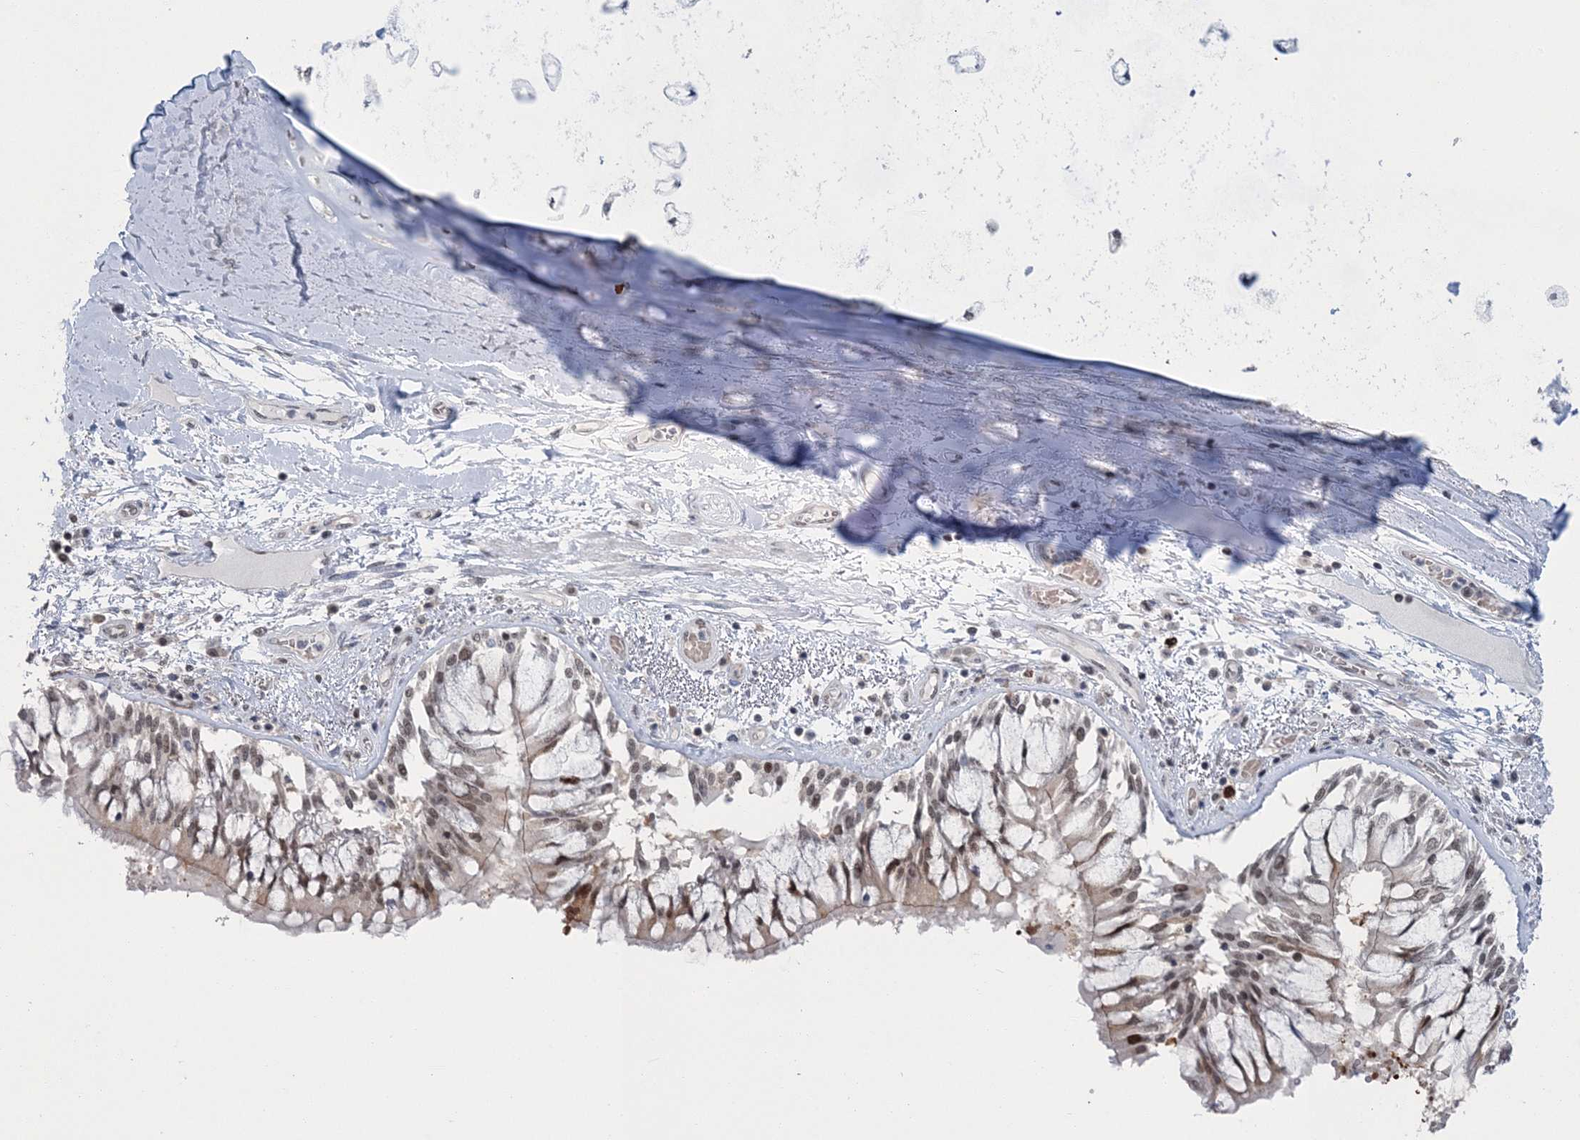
{"staining": {"intensity": "negative", "quantity": "none", "location": "none"}, "tissue": "adipose tissue", "cell_type": "Adipocytes", "image_type": "normal", "snomed": [{"axis": "morphology", "description": "Normal tissue, NOS"}, {"axis": "topography", "description": "Cartilage tissue"}, {"axis": "topography", "description": "Bronchus"}, {"axis": "topography", "description": "Lung"}, {"axis": "topography", "description": "Peripheral nerve tissue"}], "caption": "An IHC image of normal adipose tissue is shown. There is no staining in adipocytes of adipose tissue.", "gene": "PDS5A", "patient": {"sex": "female", "age": 49}}